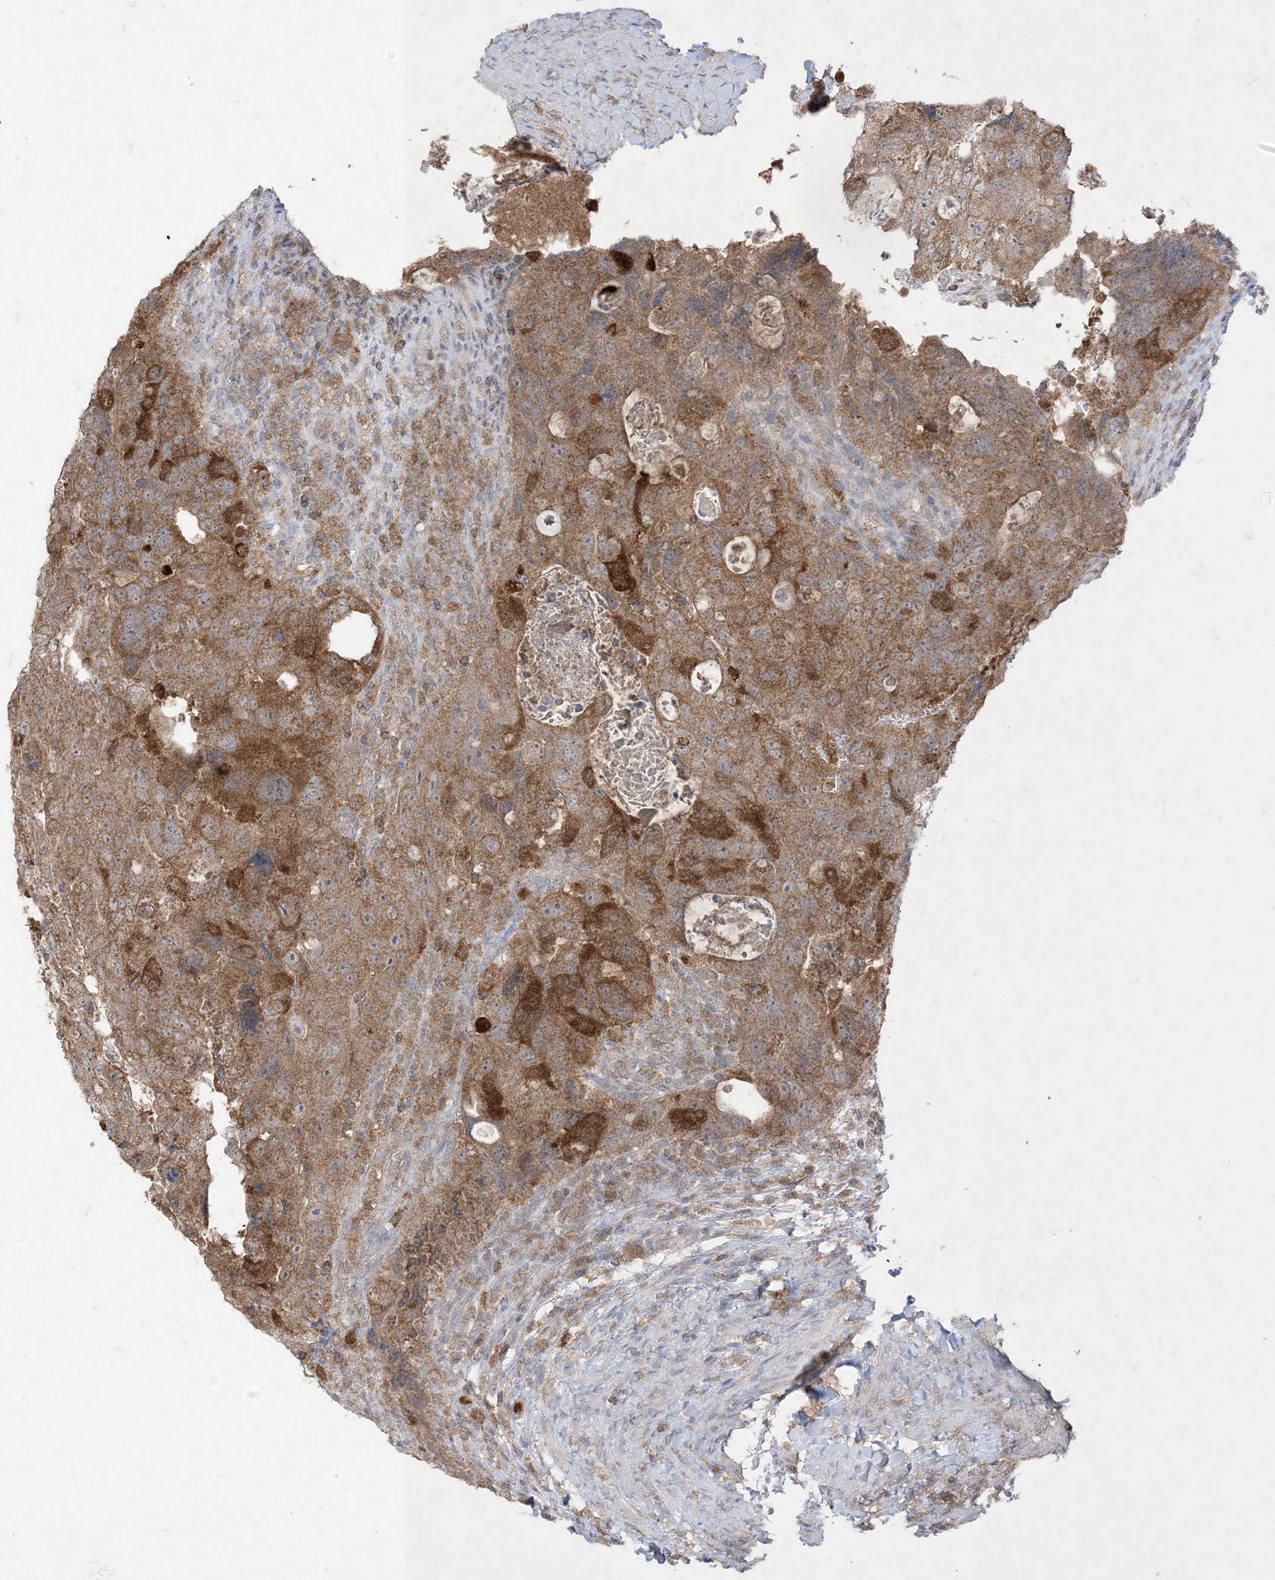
{"staining": {"intensity": "moderate", "quantity": ">75%", "location": "cytoplasmic/membranous"}, "tissue": "colorectal cancer", "cell_type": "Tumor cells", "image_type": "cancer", "snomed": [{"axis": "morphology", "description": "Adenocarcinoma, NOS"}, {"axis": "topography", "description": "Rectum"}], "caption": "About >75% of tumor cells in adenocarcinoma (colorectal) reveal moderate cytoplasmic/membranous protein expression as visualized by brown immunohistochemical staining.", "gene": "UBE2C", "patient": {"sex": "male", "age": 59}}